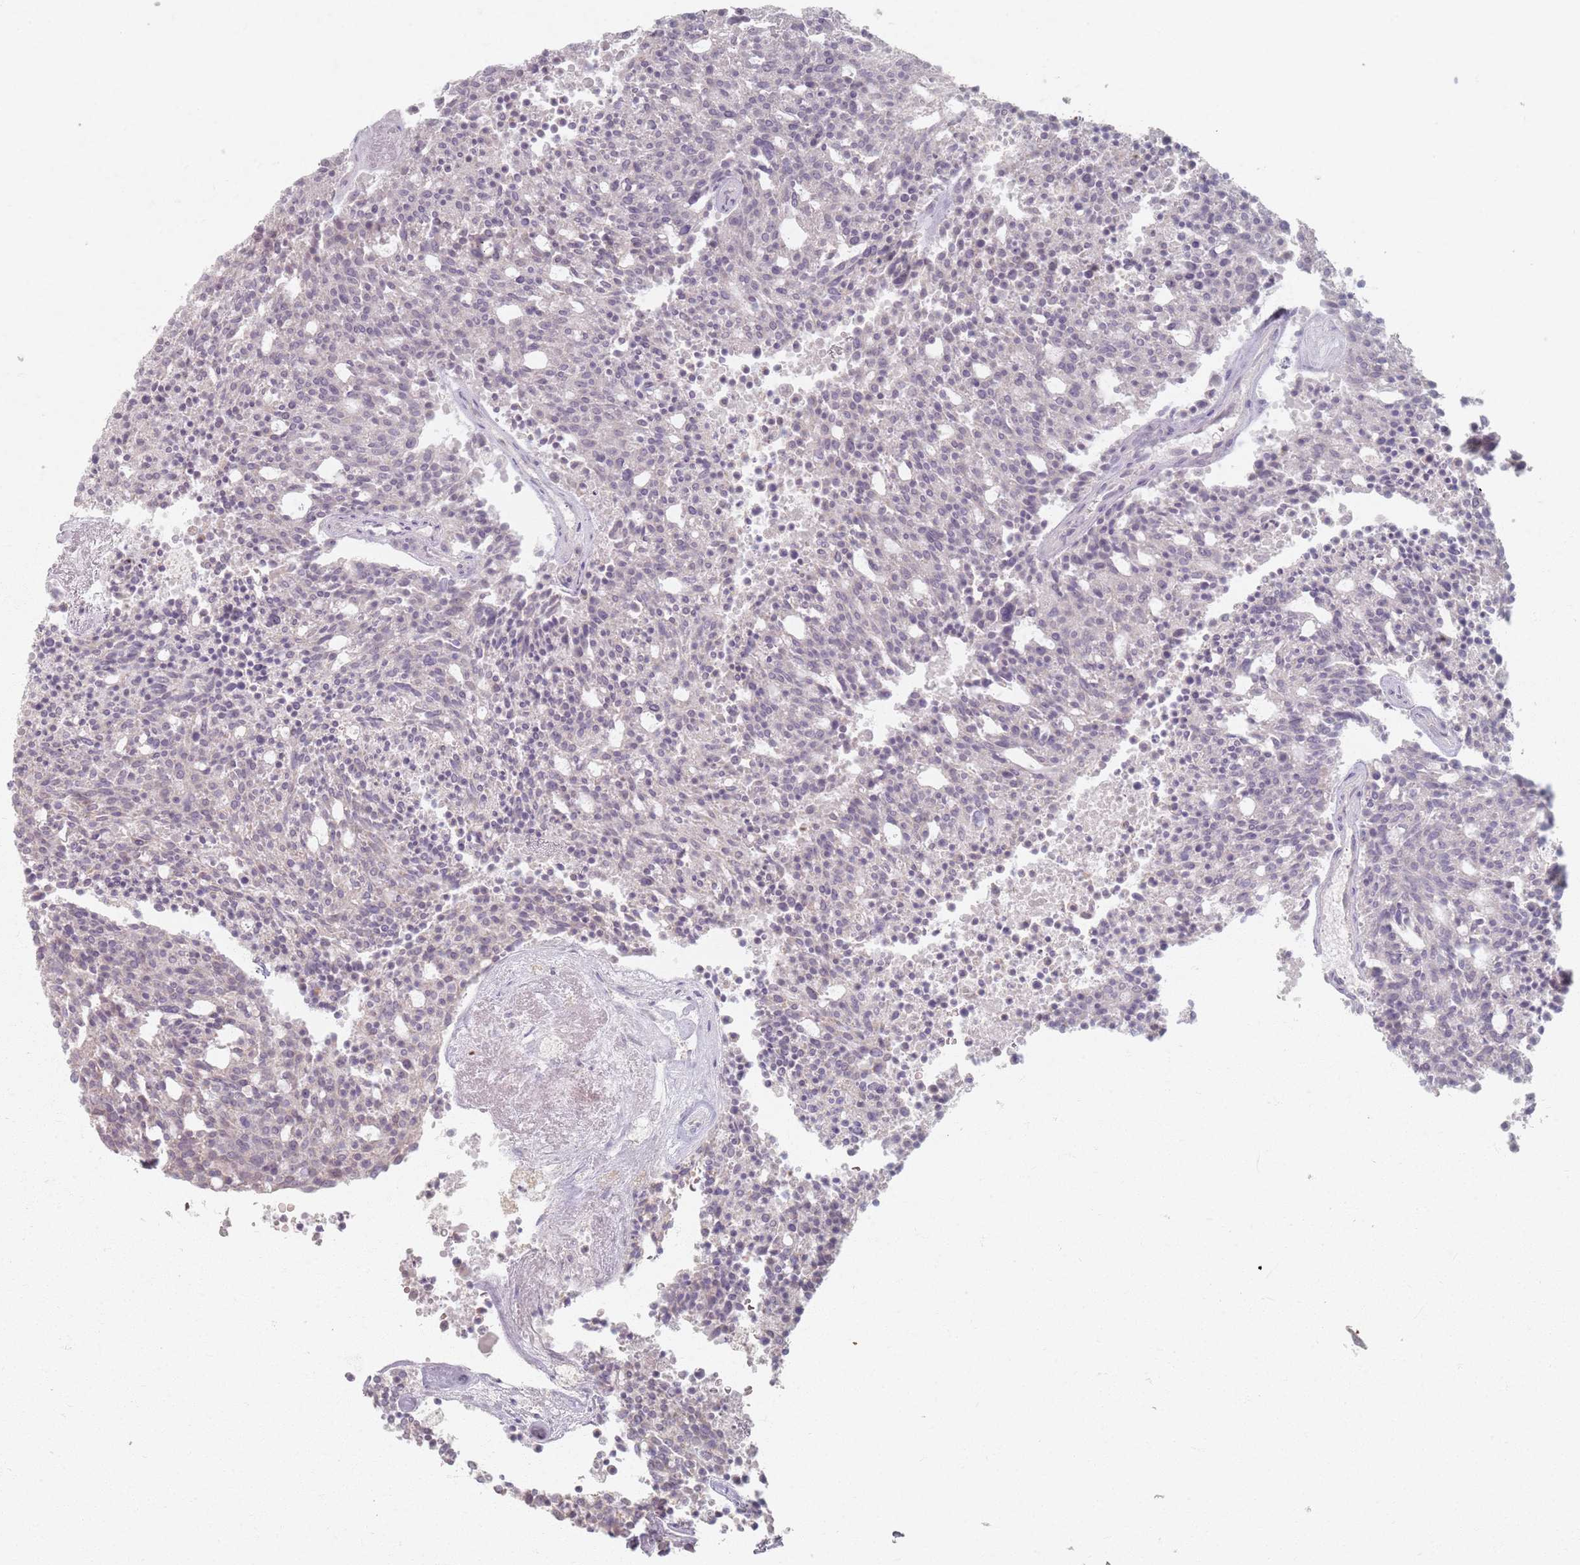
{"staining": {"intensity": "negative", "quantity": "none", "location": "none"}, "tissue": "carcinoid", "cell_type": "Tumor cells", "image_type": "cancer", "snomed": [{"axis": "morphology", "description": "Carcinoid, malignant, NOS"}, {"axis": "topography", "description": "Pancreas"}], "caption": "Immunohistochemistry (IHC) of human carcinoid reveals no expression in tumor cells. (DAB immunohistochemistry visualized using brightfield microscopy, high magnification).", "gene": "PKD2L2", "patient": {"sex": "female", "age": 54}}